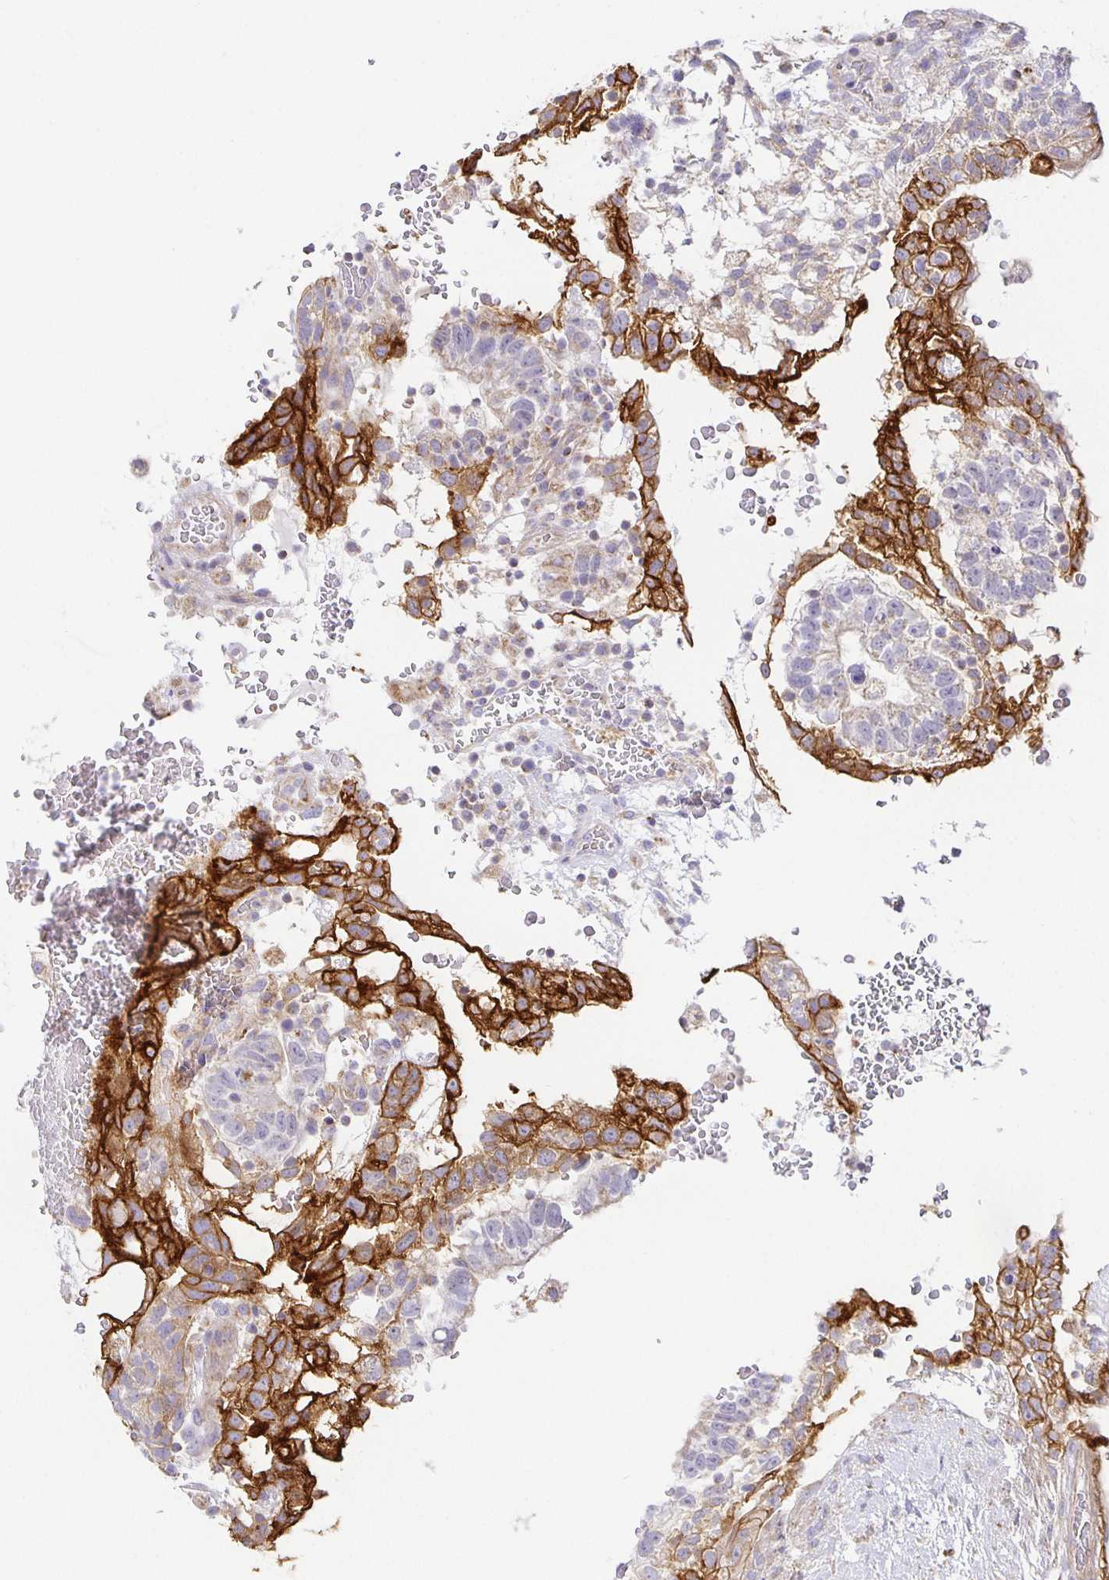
{"staining": {"intensity": "strong", "quantity": "25%-75%", "location": "cytoplasmic/membranous"}, "tissue": "testis cancer", "cell_type": "Tumor cells", "image_type": "cancer", "snomed": [{"axis": "morphology", "description": "Carcinoma, Embryonal, NOS"}, {"axis": "topography", "description": "Testis"}], "caption": "High-magnification brightfield microscopy of embryonal carcinoma (testis) stained with DAB (brown) and counterstained with hematoxylin (blue). tumor cells exhibit strong cytoplasmic/membranous staining is present in about25%-75% of cells. The protein of interest is stained brown, and the nuclei are stained in blue (DAB IHC with brightfield microscopy, high magnification).", "gene": "FLRT3", "patient": {"sex": "male", "age": 32}}